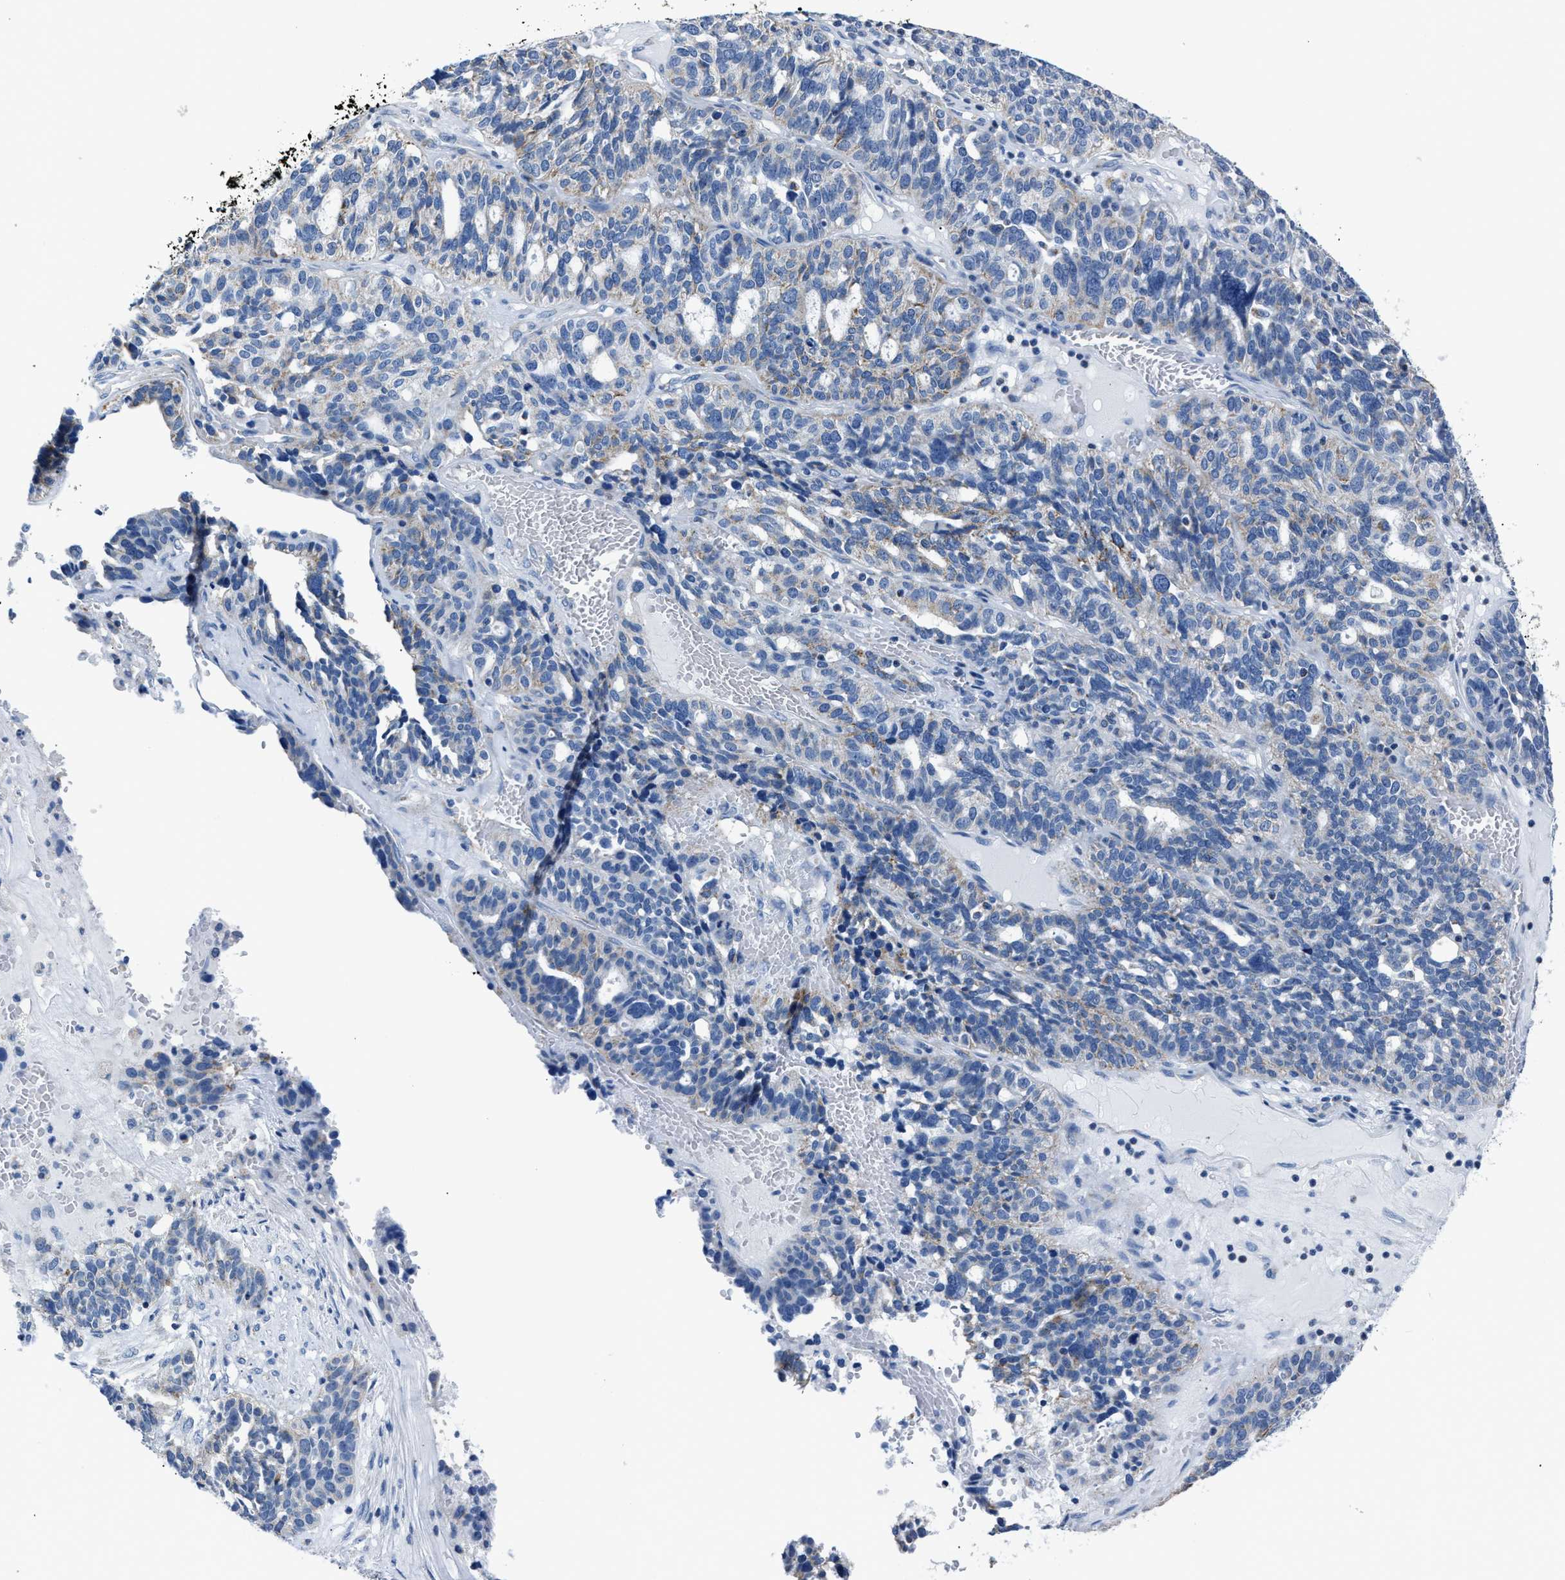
{"staining": {"intensity": "weak", "quantity": "<25%", "location": "cytoplasmic/membranous"}, "tissue": "ovarian cancer", "cell_type": "Tumor cells", "image_type": "cancer", "snomed": [{"axis": "morphology", "description": "Cystadenocarcinoma, serous, NOS"}, {"axis": "topography", "description": "Ovary"}], "caption": "Serous cystadenocarcinoma (ovarian) was stained to show a protein in brown. There is no significant positivity in tumor cells.", "gene": "AMACR", "patient": {"sex": "female", "age": 59}}